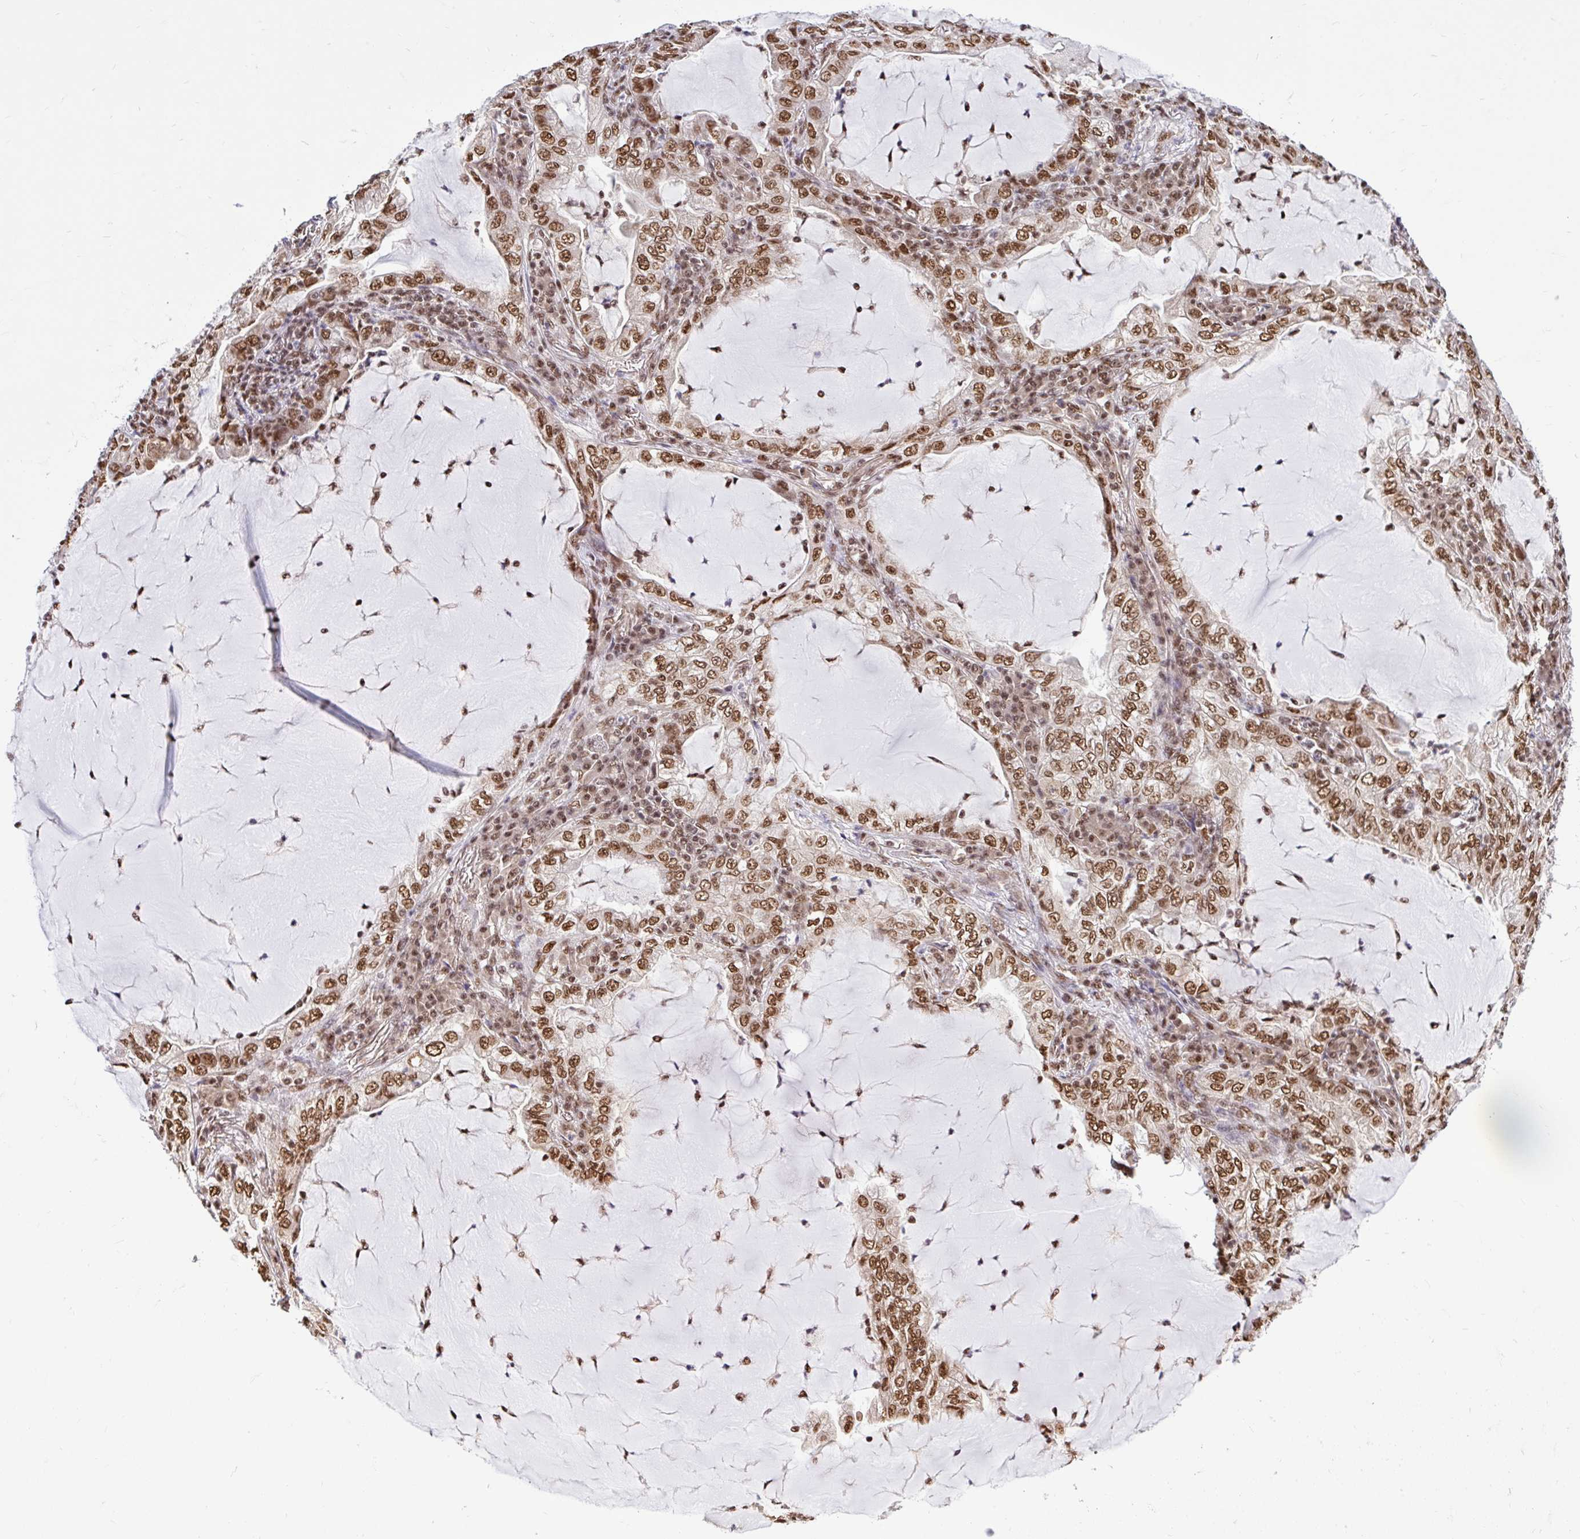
{"staining": {"intensity": "moderate", "quantity": ">75%", "location": "nuclear"}, "tissue": "lung cancer", "cell_type": "Tumor cells", "image_type": "cancer", "snomed": [{"axis": "morphology", "description": "Adenocarcinoma, NOS"}, {"axis": "topography", "description": "Lung"}], "caption": "Lung cancer stained with a protein marker shows moderate staining in tumor cells.", "gene": "ABCA9", "patient": {"sex": "female", "age": 73}}